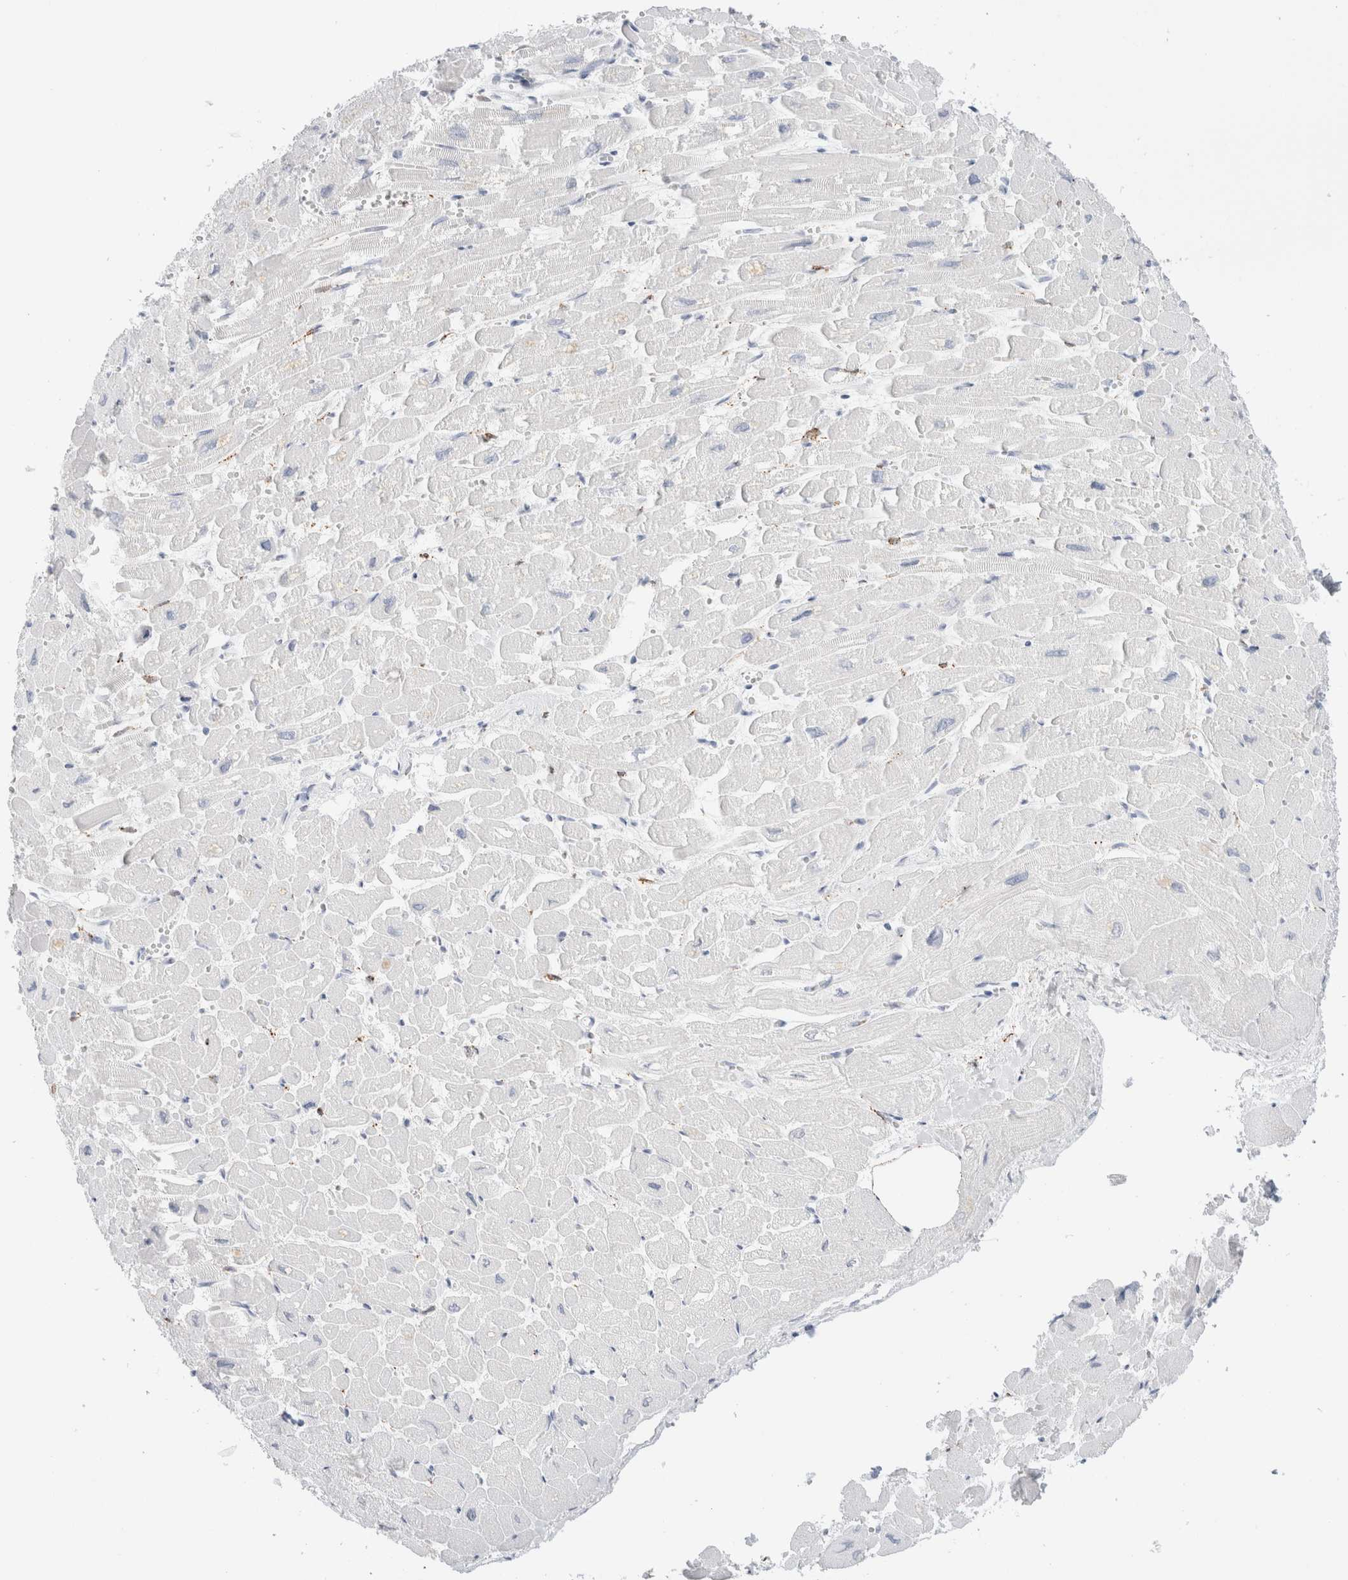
{"staining": {"intensity": "negative", "quantity": "none", "location": "none"}, "tissue": "heart muscle", "cell_type": "Cardiomyocytes", "image_type": "normal", "snomed": [{"axis": "morphology", "description": "Normal tissue, NOS"}, {"axis": "topography", "description": "Heart"}], "caption": "IHC image of benign heart muscle: human heart muscle stained with DAB exhibits no significant protein expression in cardiomyocytes. (DAB IHC visualized using brightfield microscopy, high magnification).", "gene": "MUC15", "patient": {"sex": "male", "age": 54}}